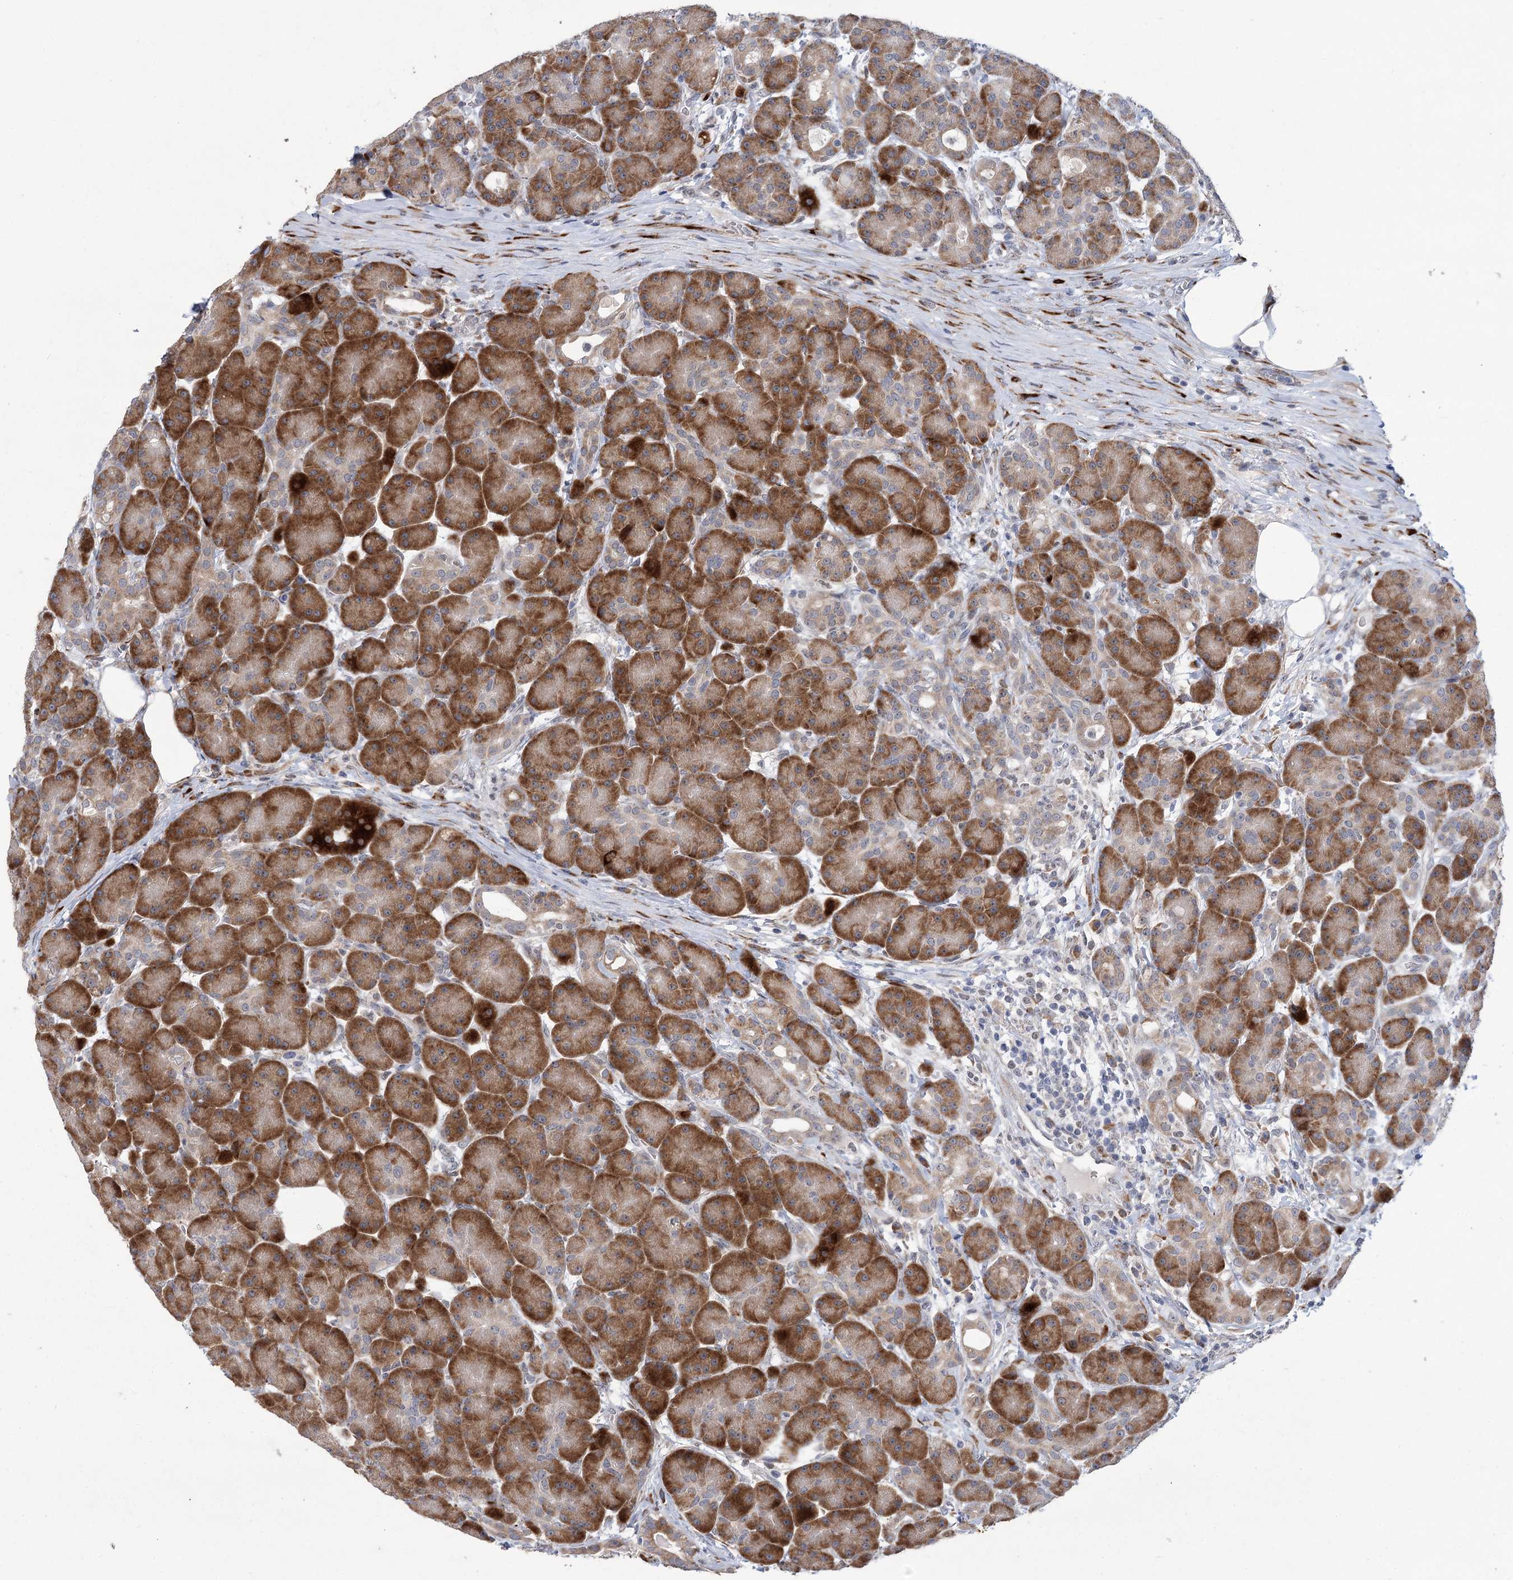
{"staining": {"intensity": "strong", "quantity": ">75%", "location": "cytoplasmic/membranous"}, "tissue": "pancreas", "cell_type": "Exocrine glandular cells", "image_type": "normal", "snomed": [{"axis": "morphology", "description": "Normal tissue, NOS"}, {"axis": "topography", "description": "Pancreas"}], "caption": "Immunohistochemistry (IHC) (DAB) staining of unremarkable human pancreas reveals strong cytoplasmic/membranous protein positivity in approximately >75% of exocrine glandular cells.", "gene": "GCNT4", "patient": {"sex": "male", "age": 63}}